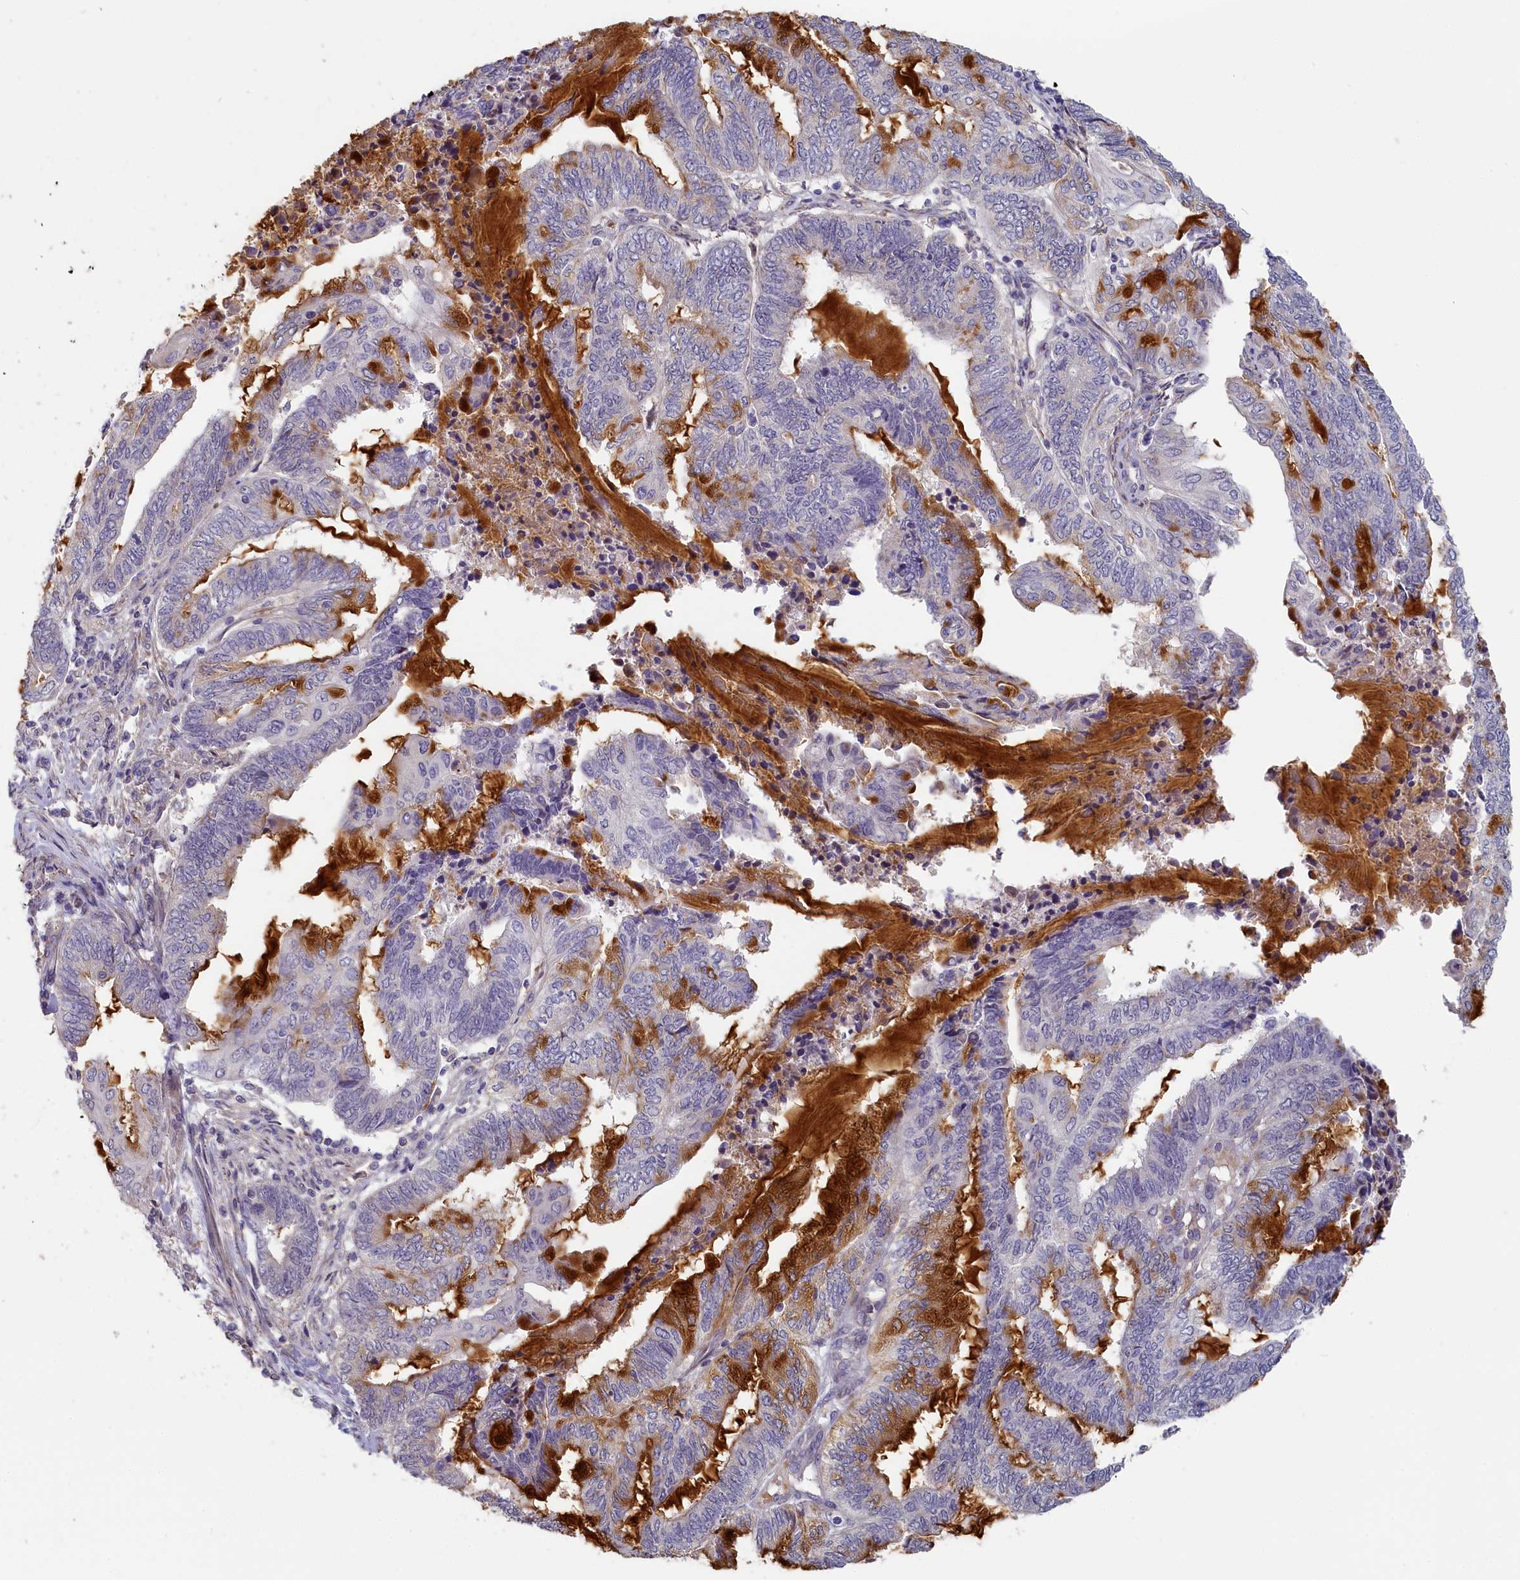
{"staining": {"intensity": "moderate", "quantity": "<25%", "location": "cytoplasmic/membranous"}, "tissue": "endometrial cancer", "cell_type": "Tumor cells", "image_type": "cancer", "snomed": [{"axis": "morphology", "description": "Adenocarcinoma, NOS"}, {"axis": "topography", "description": "Uterus"}, {"axis": "topography", "description": "Endometrium"}], "caption": "About <25% of tumor cells in human endometrial adenocarcinoma show moderate cytoplasmic/membranous protein staining as visualized by brown immunohistochemical staining.", "gene": "STX16", "patient": {"sex": "female", "age": 70}}